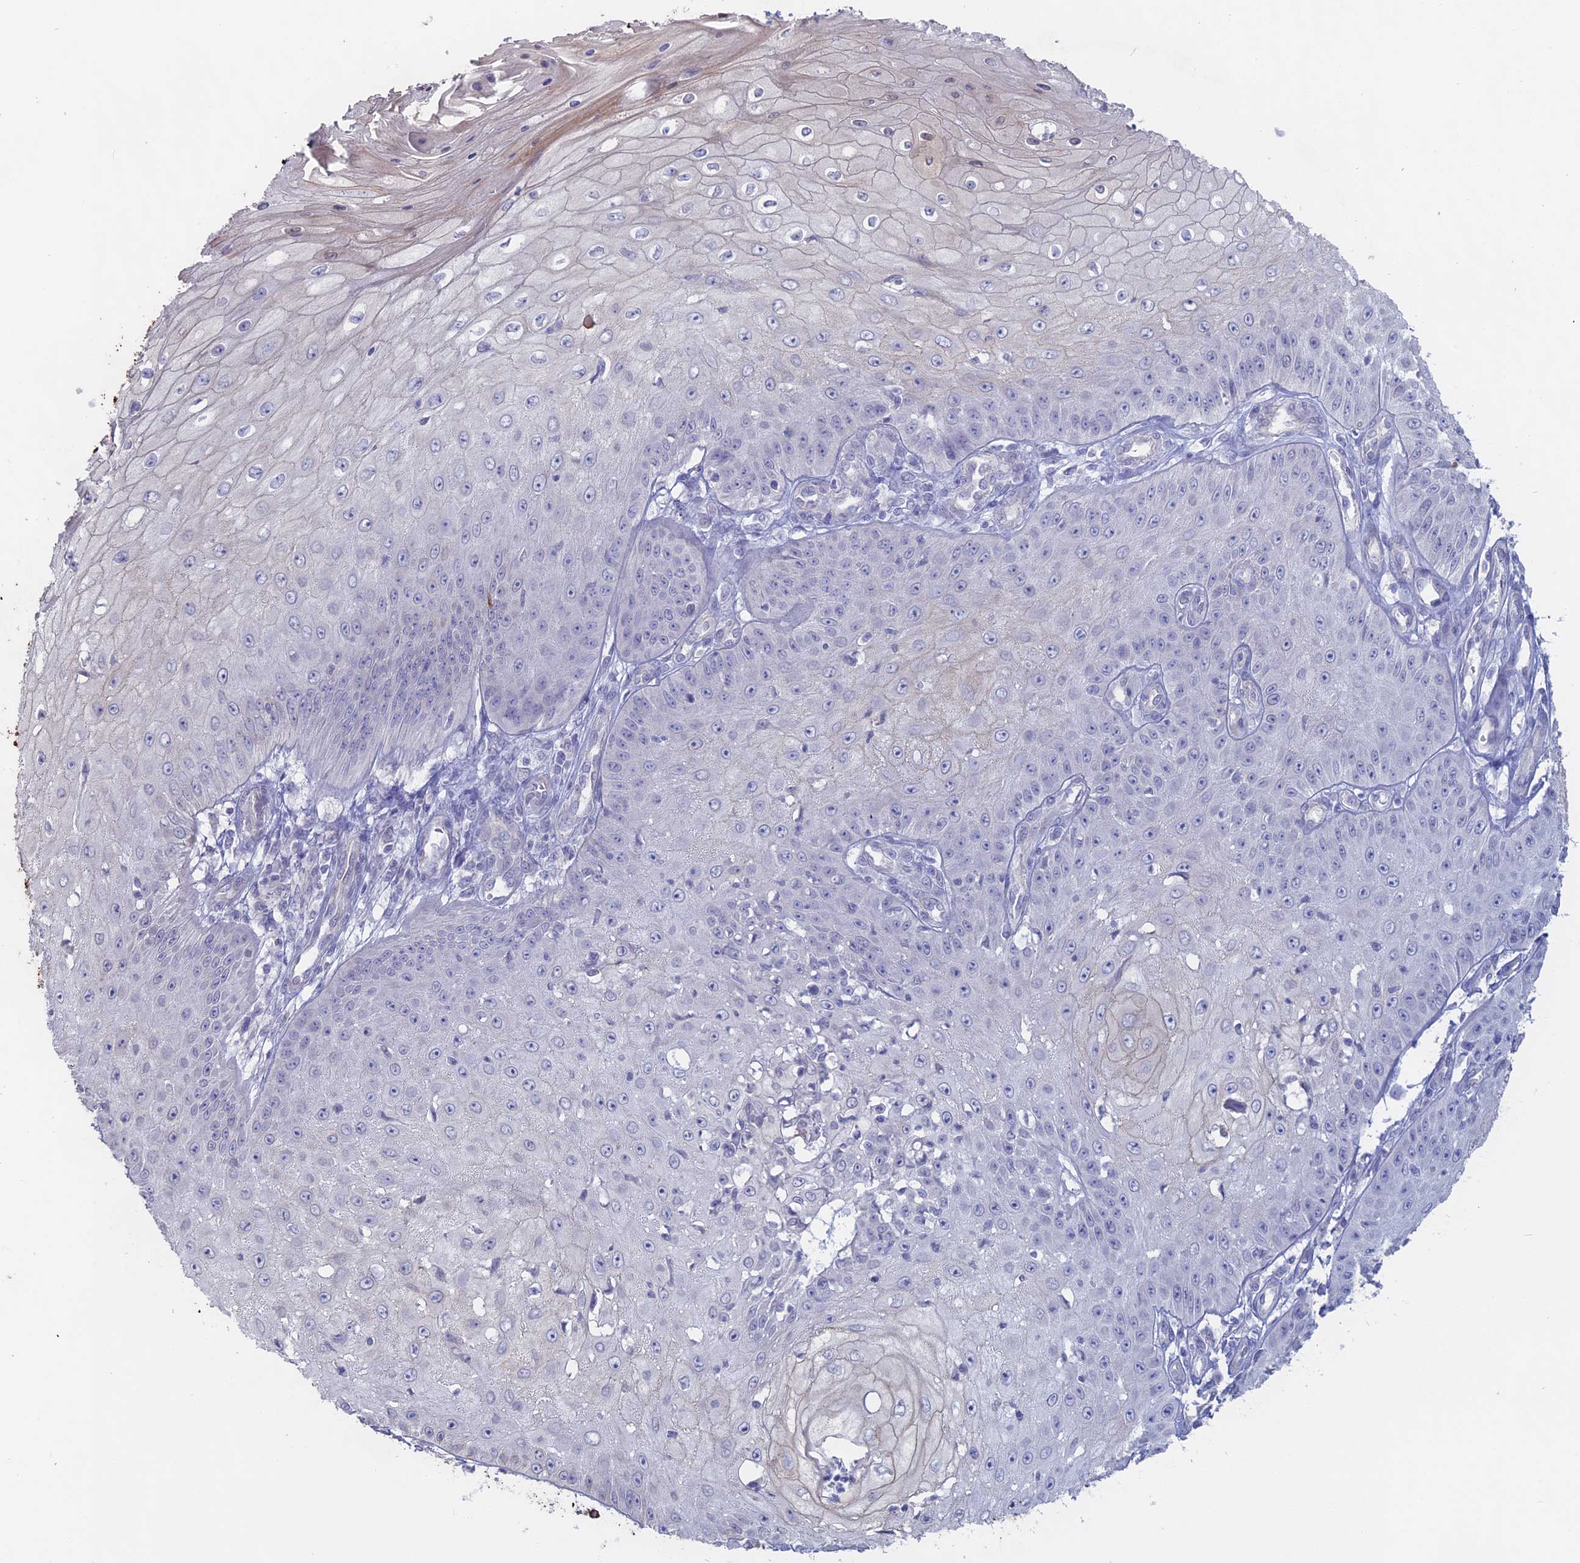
{"staining": {"intensity": "negative", "quantity": "none", "location": "none"}, "tissue": "skin cancer", "cell_type": "Tumor cells", "image_type": "cancer", "snomed": [{"axis": "morphology", "description": "Squamous cell carcinoma, NOS"}, {"axis": "topography", "description": "Skin"}], "caption": "IHC of skin cancer displays no expression in tumor cells. Nuclei are stained in blue.", "gene": "MYO5B", "patient": {"sex": "male", "age": 70}}